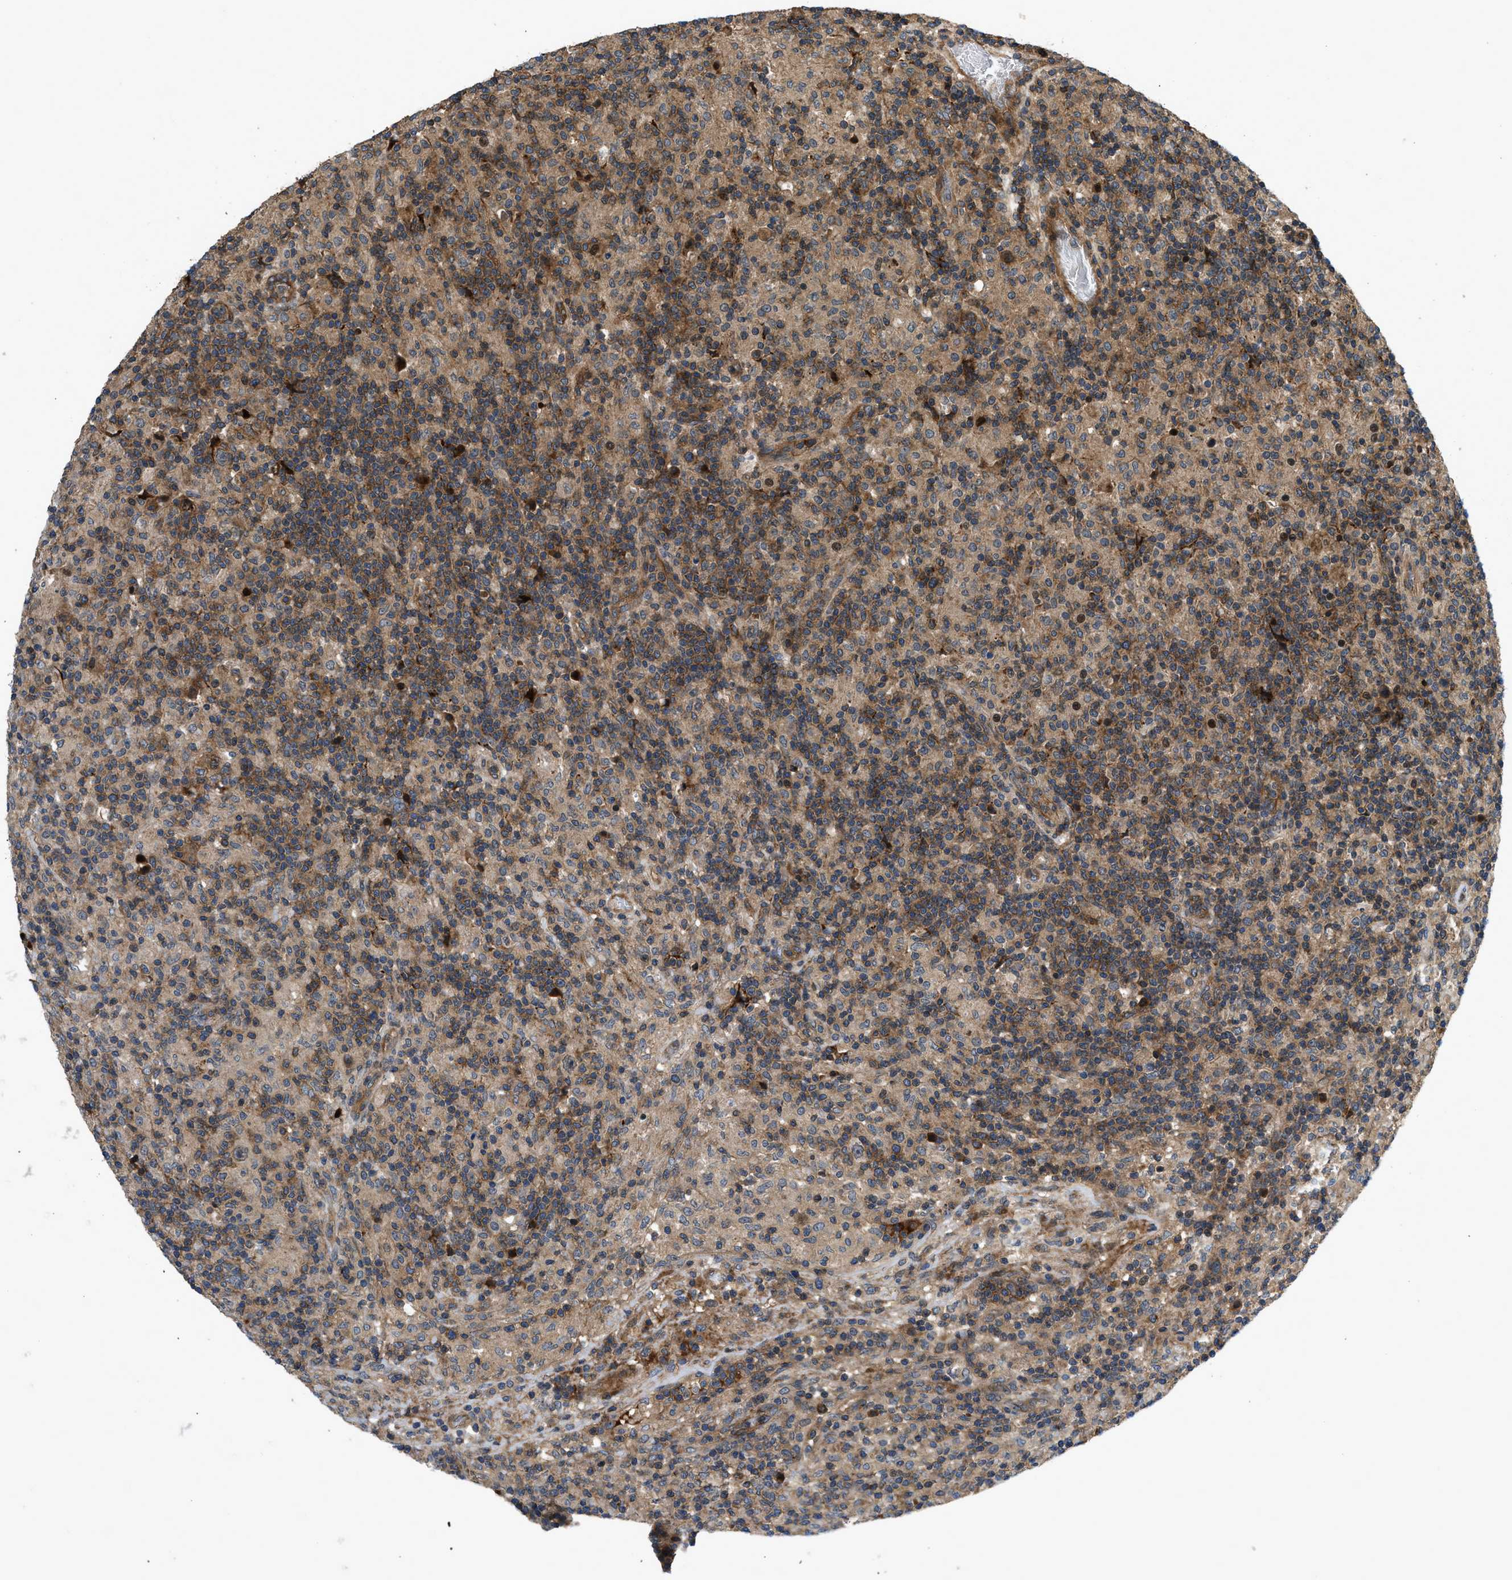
{"staining": {"intensity": "weak", "quantity": "25%-75%", "location": "cytoplasmic/membranous"}, "tissue": "lymphoma", "cell_type": "Tumor cells", "image_type": "cancer", "snomed": [{"axis": "morphology", "description": "Hodgkin's disease, NOS"}, {"axis": "topography", "description": "Lymph node"}], "caption": "Lymphoma stained with a brown dye exhibits weak cytoplasmic/membranous positive staining in approximately 25%-75% of tumor cells.", "gene": "CNNM3", "patient": {"sex": "male", "age": 70}}